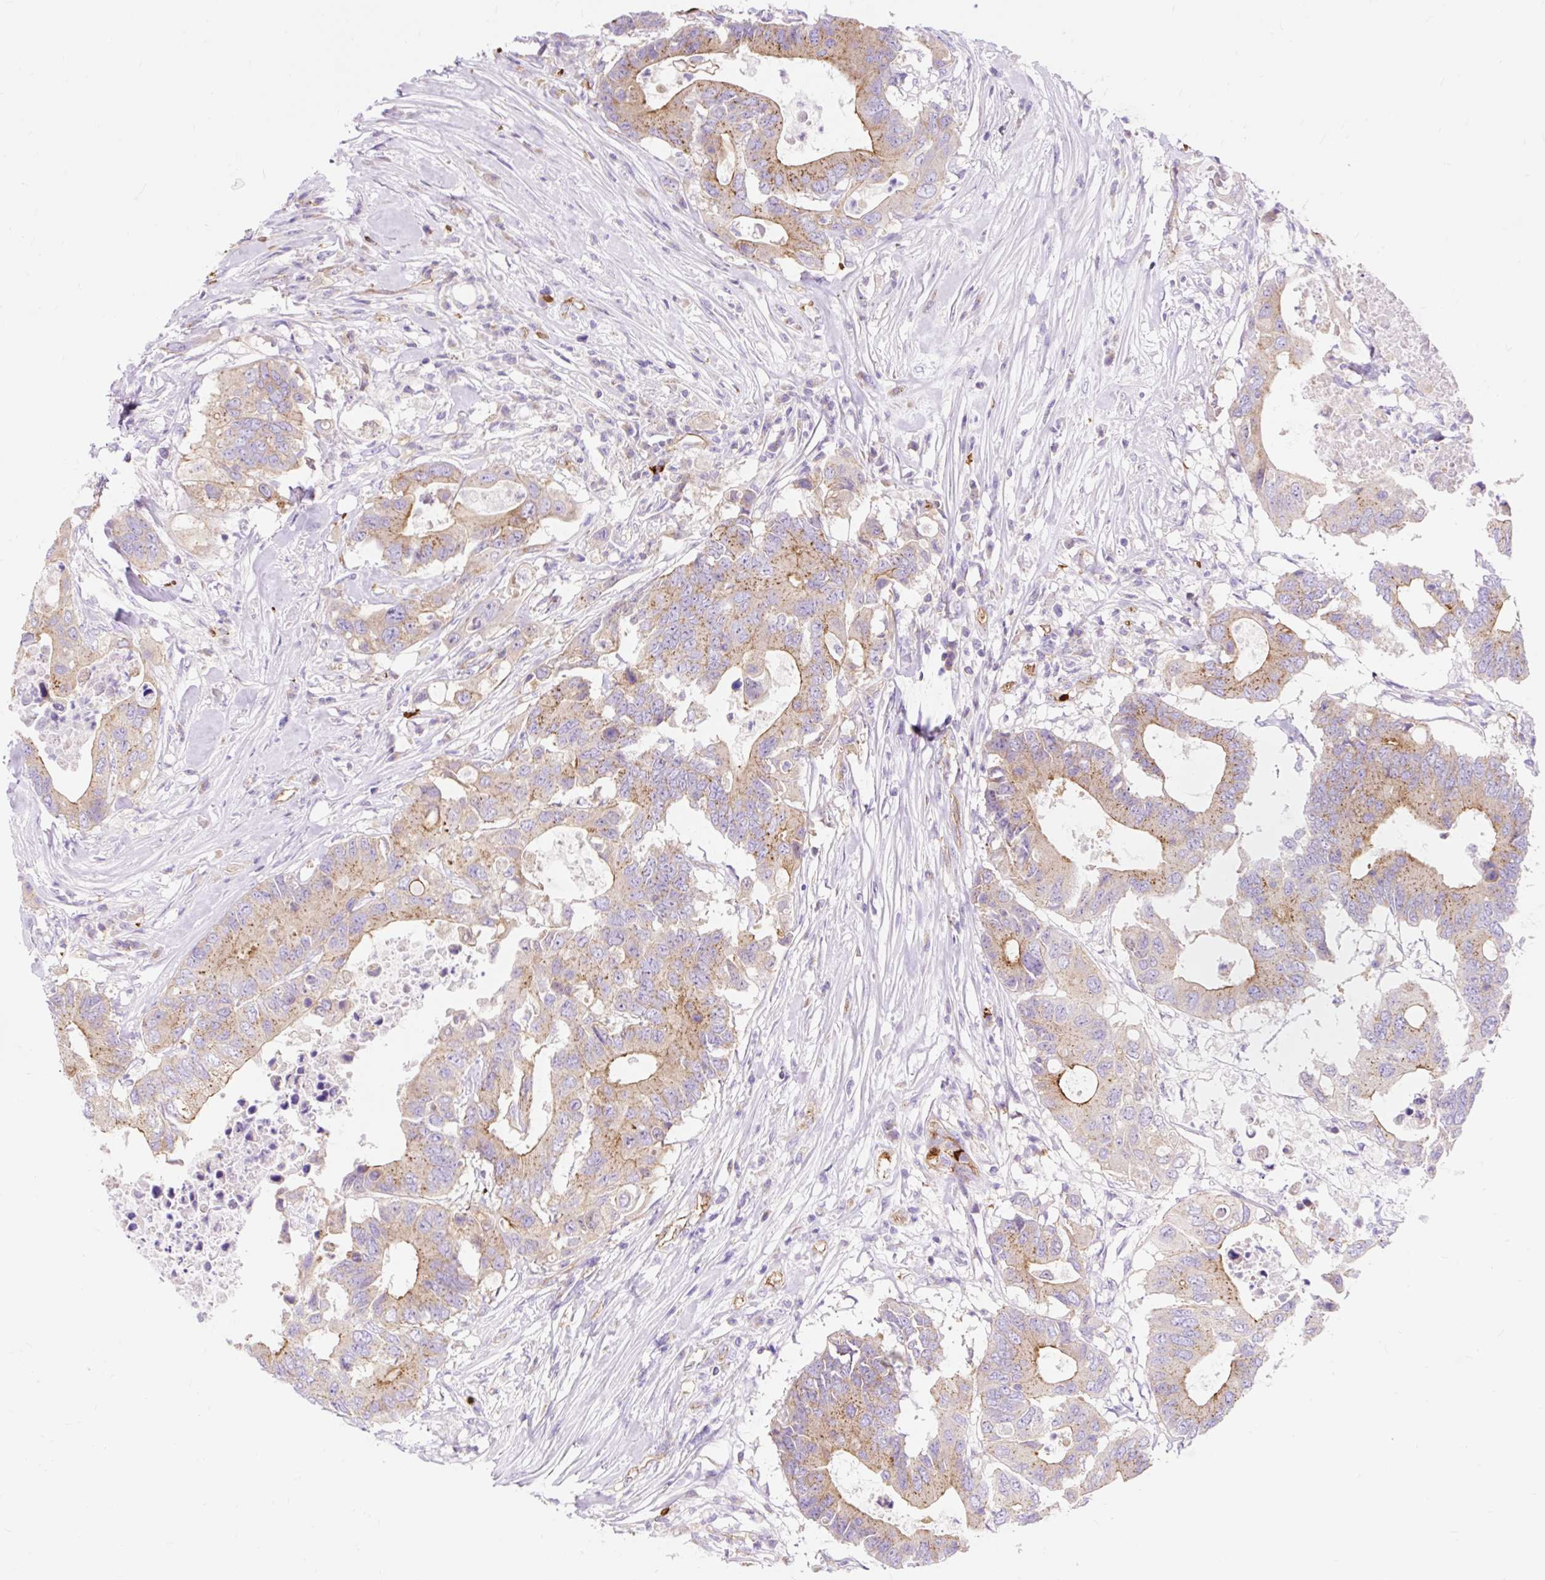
{"staining": {"intensity": "moderate", "quantity": "25%-75%", "location": "cytoplasmic/membranous"}, "tissue": "colorectal cancer", "cell_type": "Tumor cells", "image_type": "cancer", "snomed": [{"axis": "morphology", "description": "Adenocarcinoma, NOS"}, {"axis": "topography", "description": "Colon"}], "caption": "Immunohistochemistry (DAB) staining of human adenocarcinoma (colorectal) reveals moderate cytoplasmic/membranous protein staining in approximately 25%-75% of tumor cells.", "gene": "HIP1R", "patient": {"sex": "male", "age": 71}}